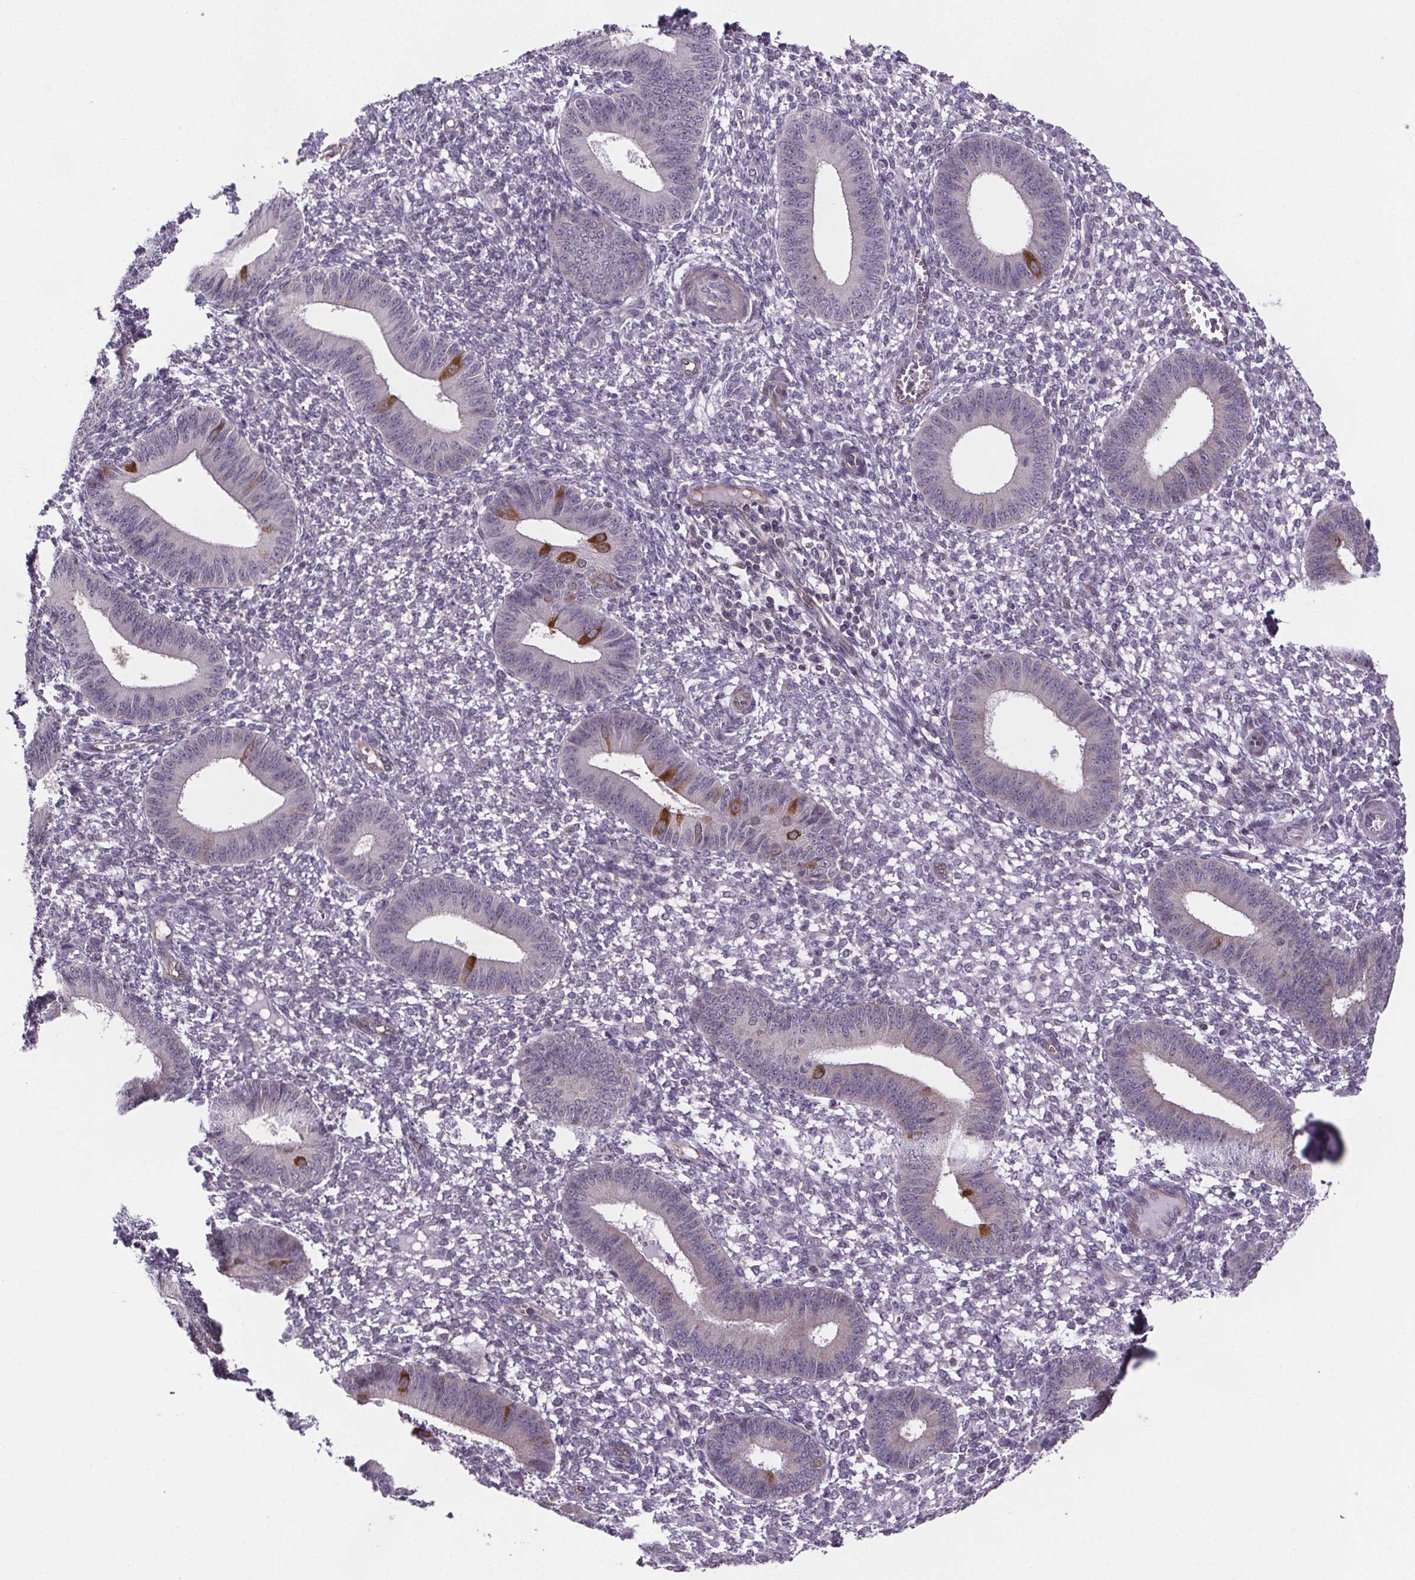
{"staining": {"intensity": "negative", "quantity": "none", "location": "none"}, "tissue": "endometrium", "cell_type": "Cells in endometrial stroma", "image_type": "normal", "snomed": [{"axis": "morphology", "description": "Normal tissue, NOS"}, {"axis": "topography", "description": "Endometrium"}], "caption": "A high-resolution histopathology image shows immunohistochemistry staining of normal endometrium, which demonstrates no significant staining in cells in endometrial stroma.", "gene": "TTC12", "patient": {"sex": "female", "age": 42}}